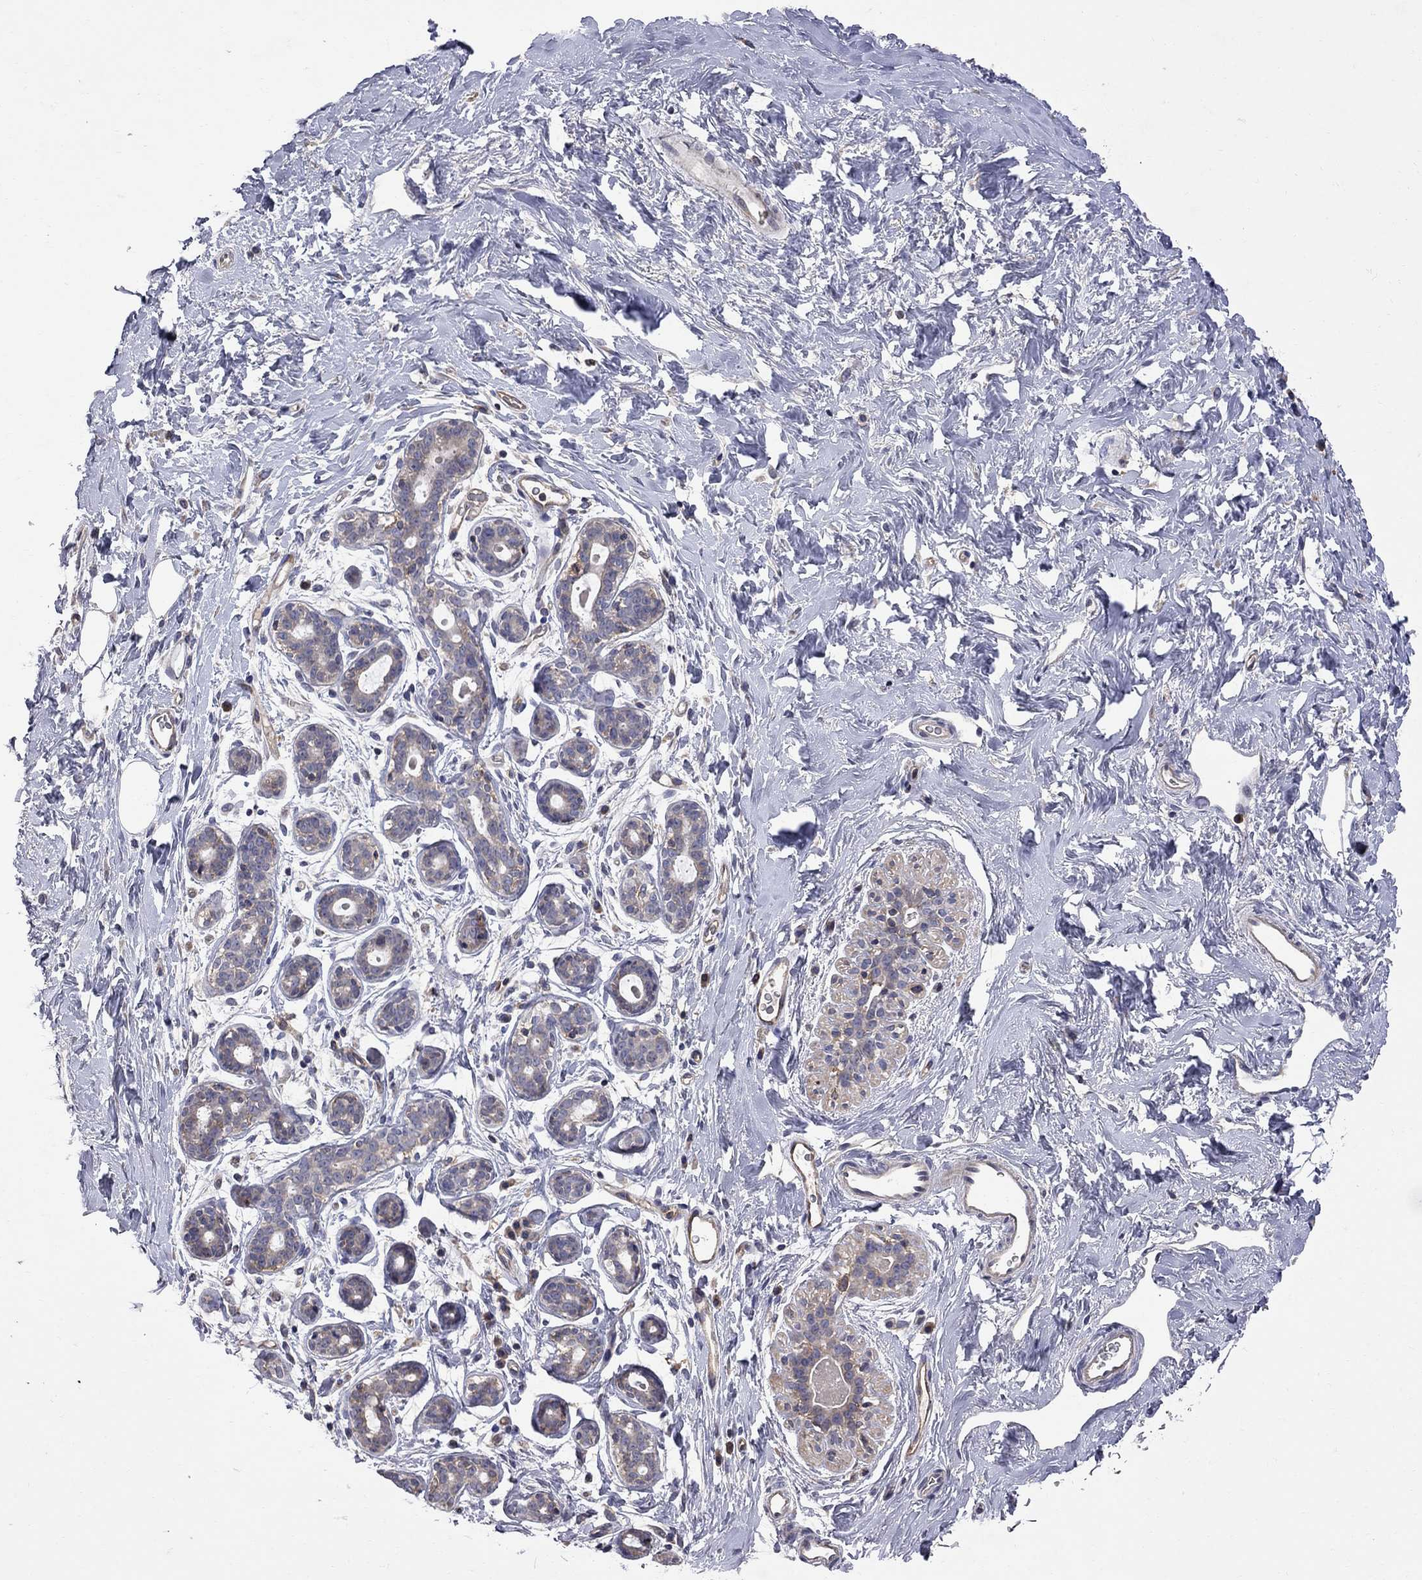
{"staining": {"intensity": "negative", "quantity": "none", "location": "none"}, "tissue": "breast", "cell_type": "Adipocytes", "image_type": "normal", "snomed": [{"axis": "morphology", "description": "Normal tissue, NOS"}, {"axis": "topography", "description": "Breast"}], "caption": "Immunohistochemistry (IHC) of normal human breast shows no staining in adipocytes. The staining is performed using DAB brown chromogen with nuclei counter-stained in using hematoxylin.", "gene": "ABI3", "patient": {"sex": "female", "age": 43}}